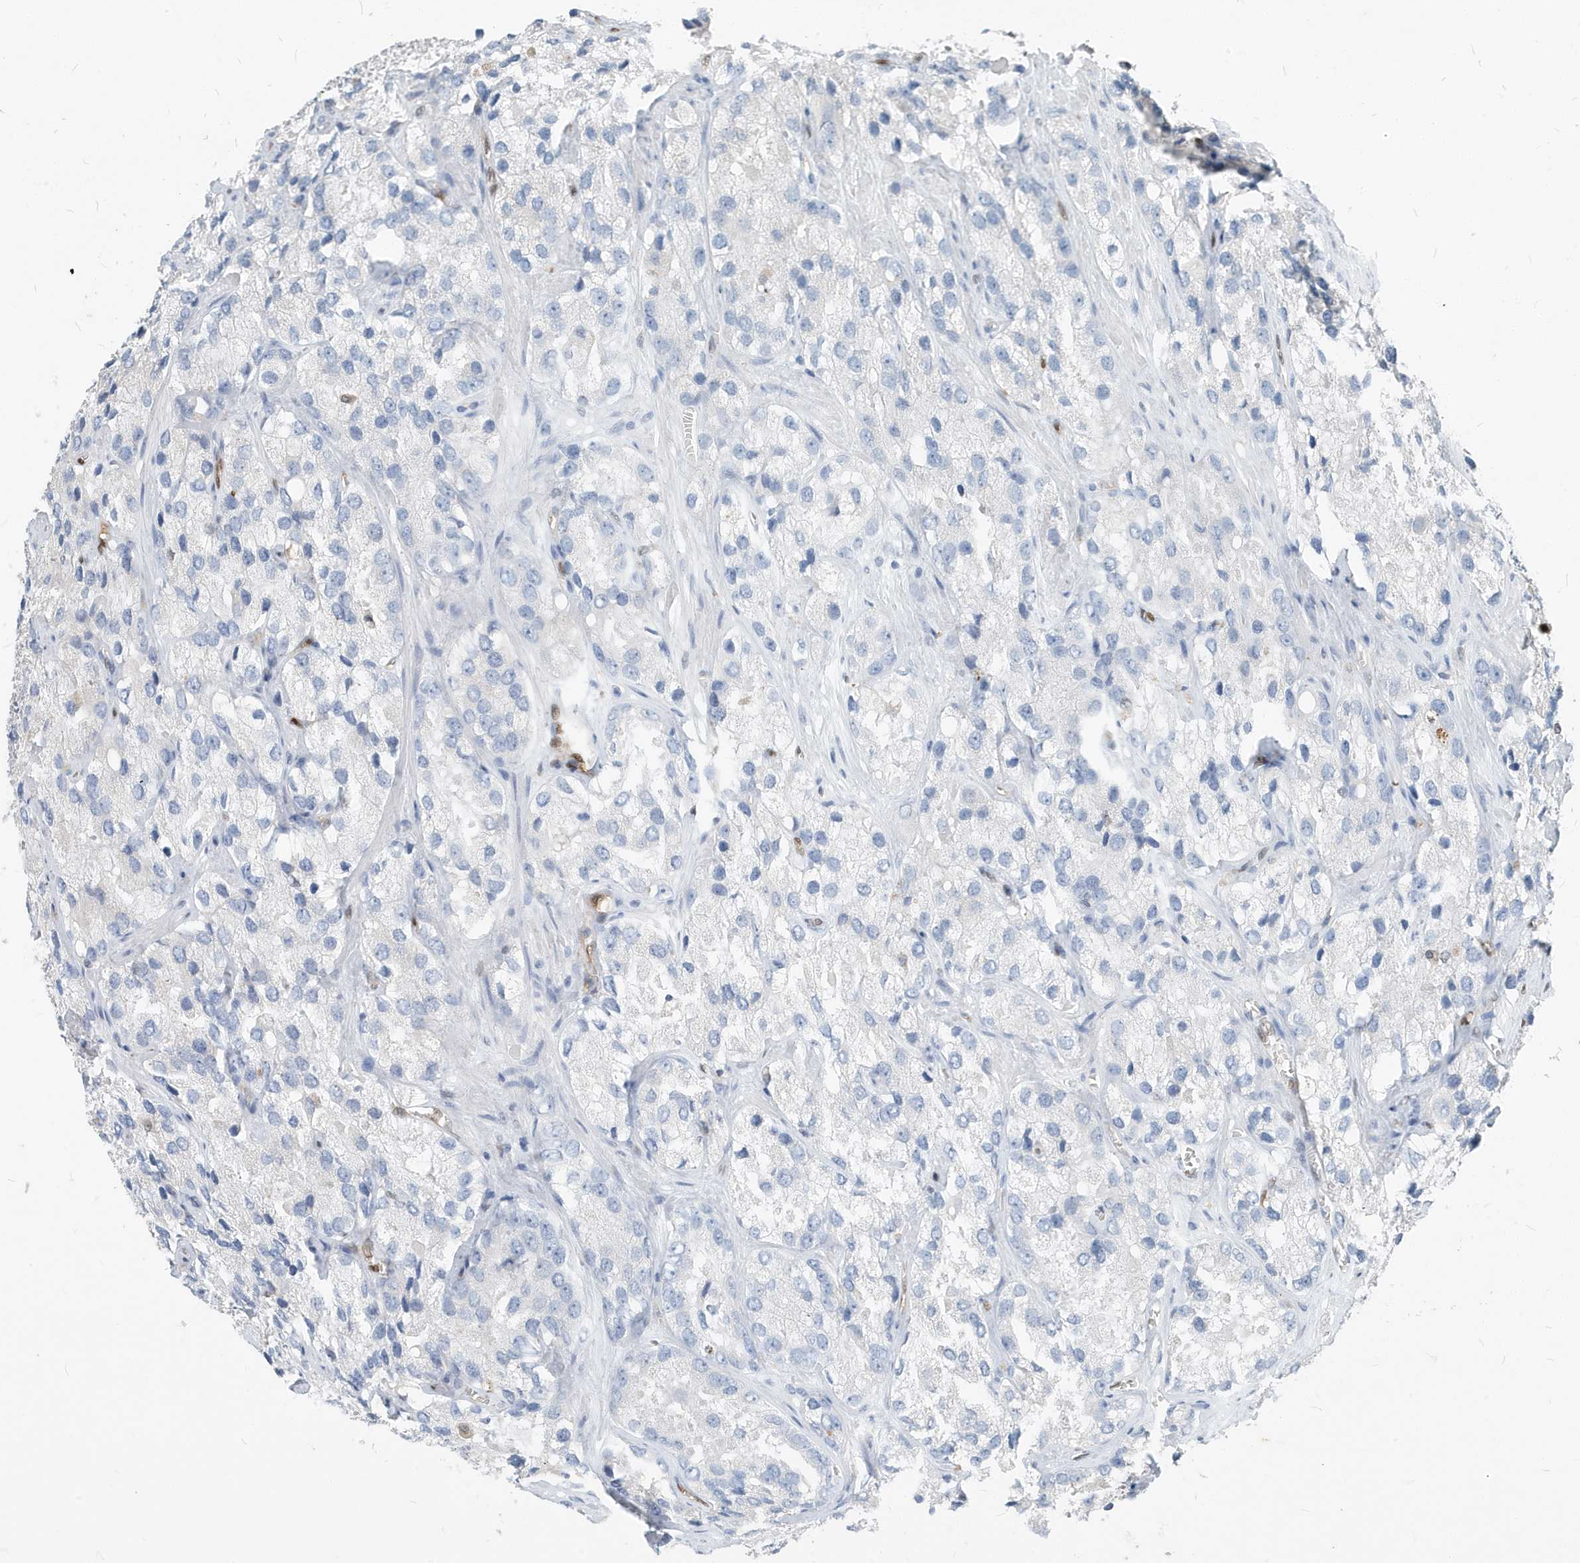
{"staining": {"intensity": "negative", "quantity": "none", "location": "none"}, "tissue": "prostate cancer", "cell_type": "Tumor cells", "image_type": "cancer", "snomed": [{"axis": "morphology", "description": "Adenocarcinoma, High grade"}, {"axis": "topography", "description": "Prostate"}], "caption": "Image shows no significant protein staining in tumor cells of prostate cancer (adenocarcinoma (high-grade)).", "gene": "NCOA7", "patient": {"sex": "male", "age": 66}}